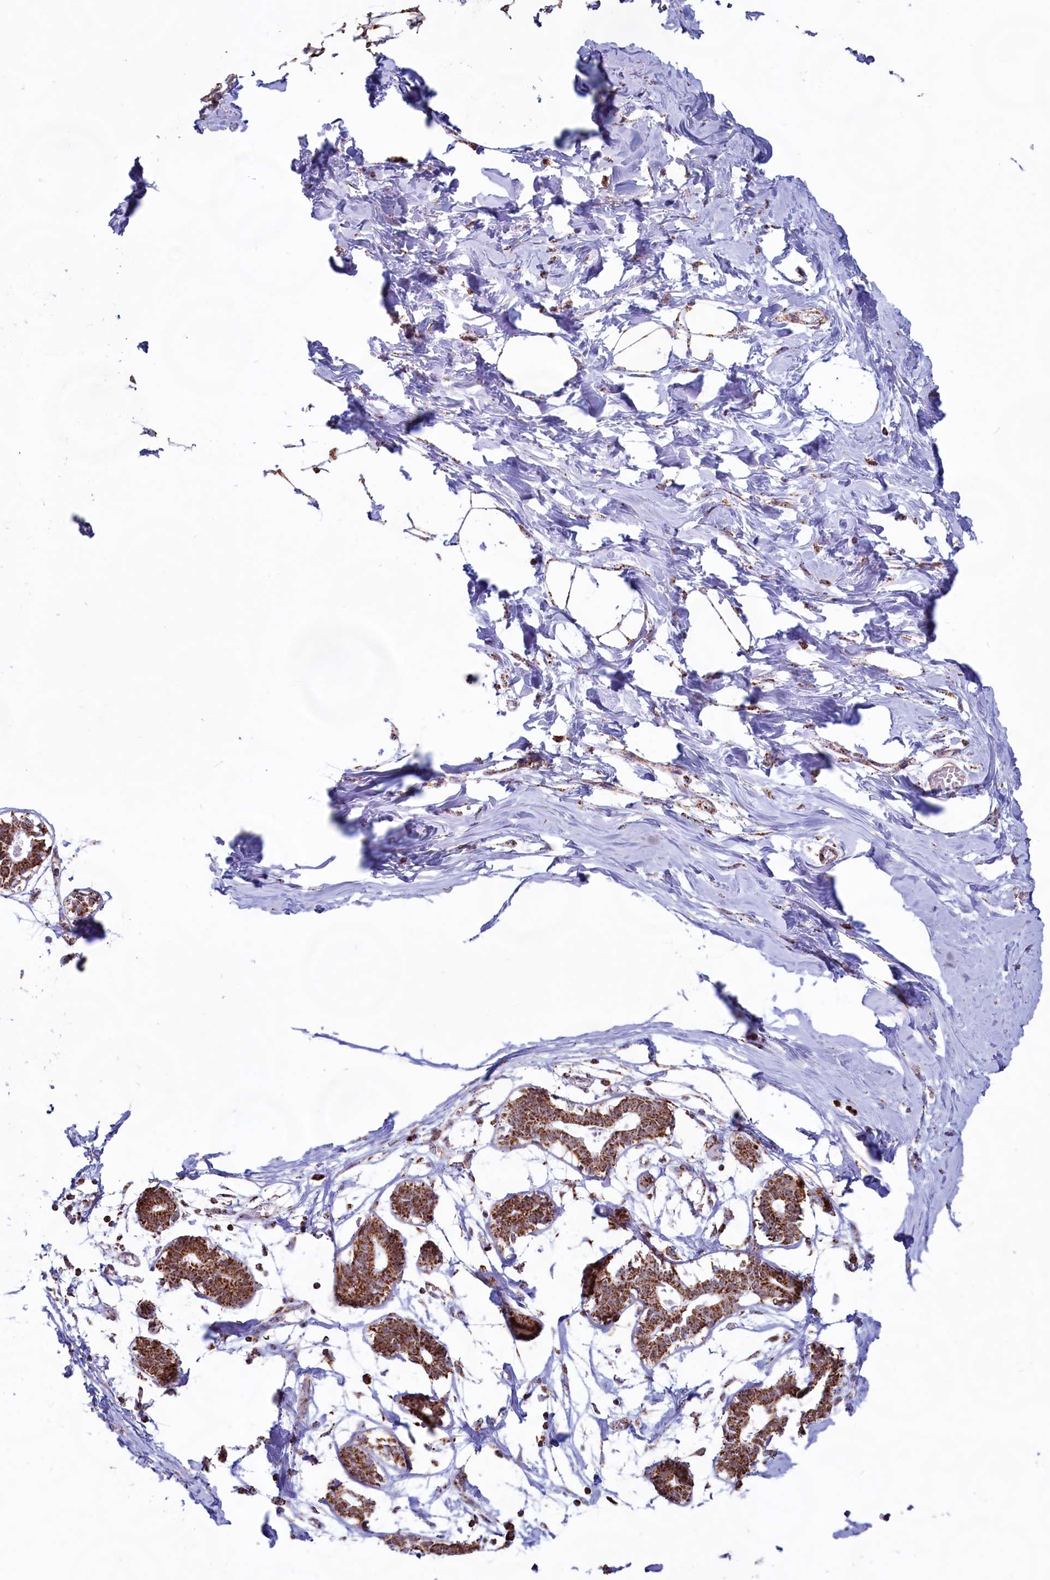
{"staining": {"intensity": "moderate", "quantity": ">75%", "location": "cytoplasmic/membranous"}, "tissue": "breast", "cell_type": "Adipocytes", "image_type": "normal", "snomed": [{"axis": "morphology", "description": "Normal tissue, NOS"}, {"axis": "topography", "description": "Breast"}], "caption": "Brown immunohistochemical staining in unremarkable breast displays moderate cytoplasmic/membranous positivity in about >75% of adipocytes. The protein is shown in brown color, while the nuclei are stained blue.", "gene": "C1D", "patient": {"sex": "female", "age": 27}}